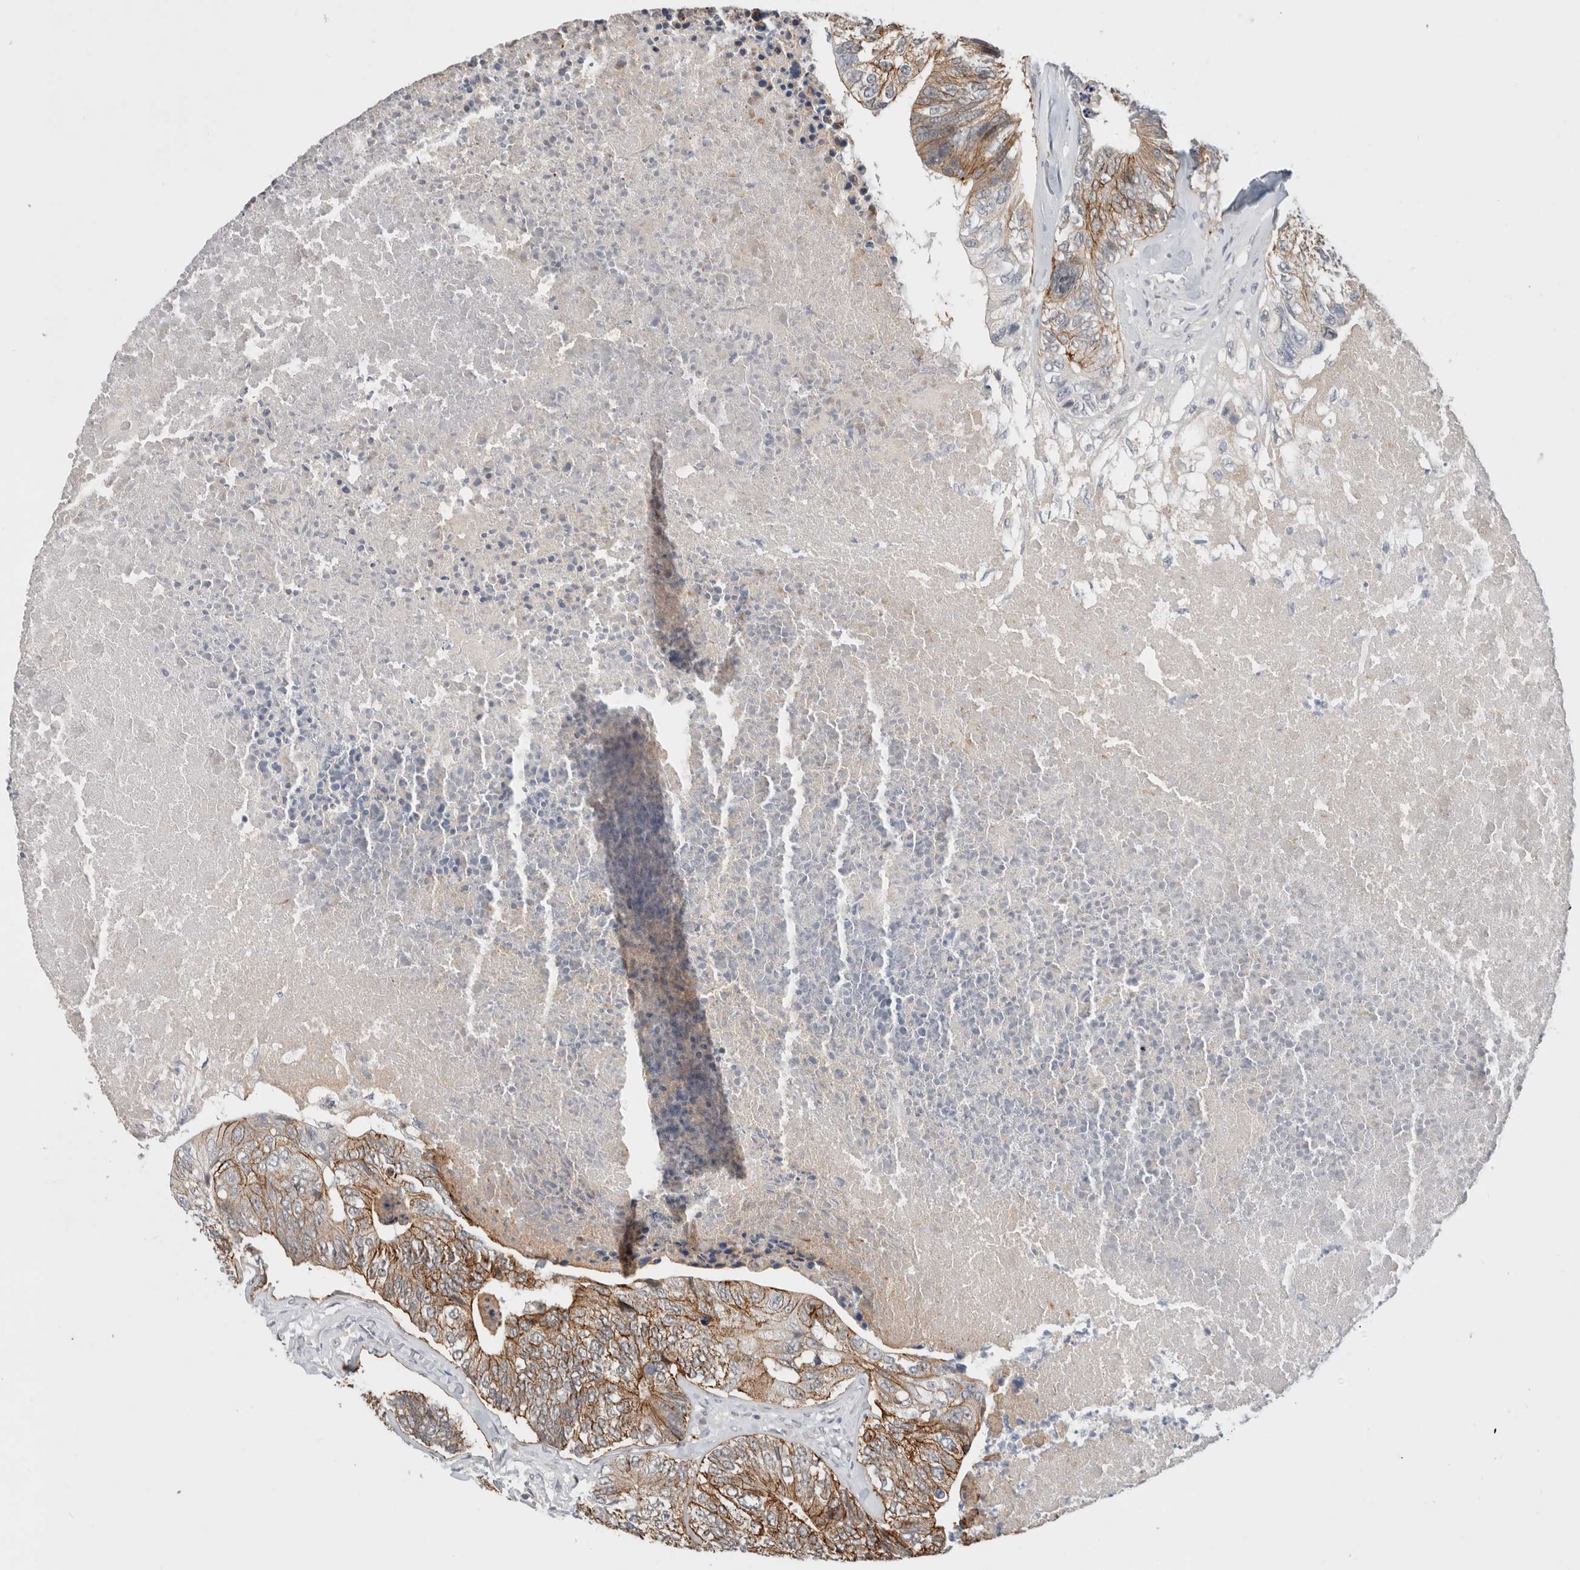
{"staining": {"intensity": "moderate", "quantity": ">75%", "location": "cytoplasmic/membranous"}, "tissue": "colorectal cancer", "cell_type": "Tumor cells", "image_type": "cancer", "snomed": [{"axis": "morphology", "description": "Adenocarcinoma, NOS"}, {"axis": "topography", "description": "Colon"}], "caption": "An image of colorectal cancer stained for a protein shows moderate cytoplasmic/membranous brown staining in tumor cells.", "gene": "HCN3", "patient": {"sex": "female", "age": 67}}